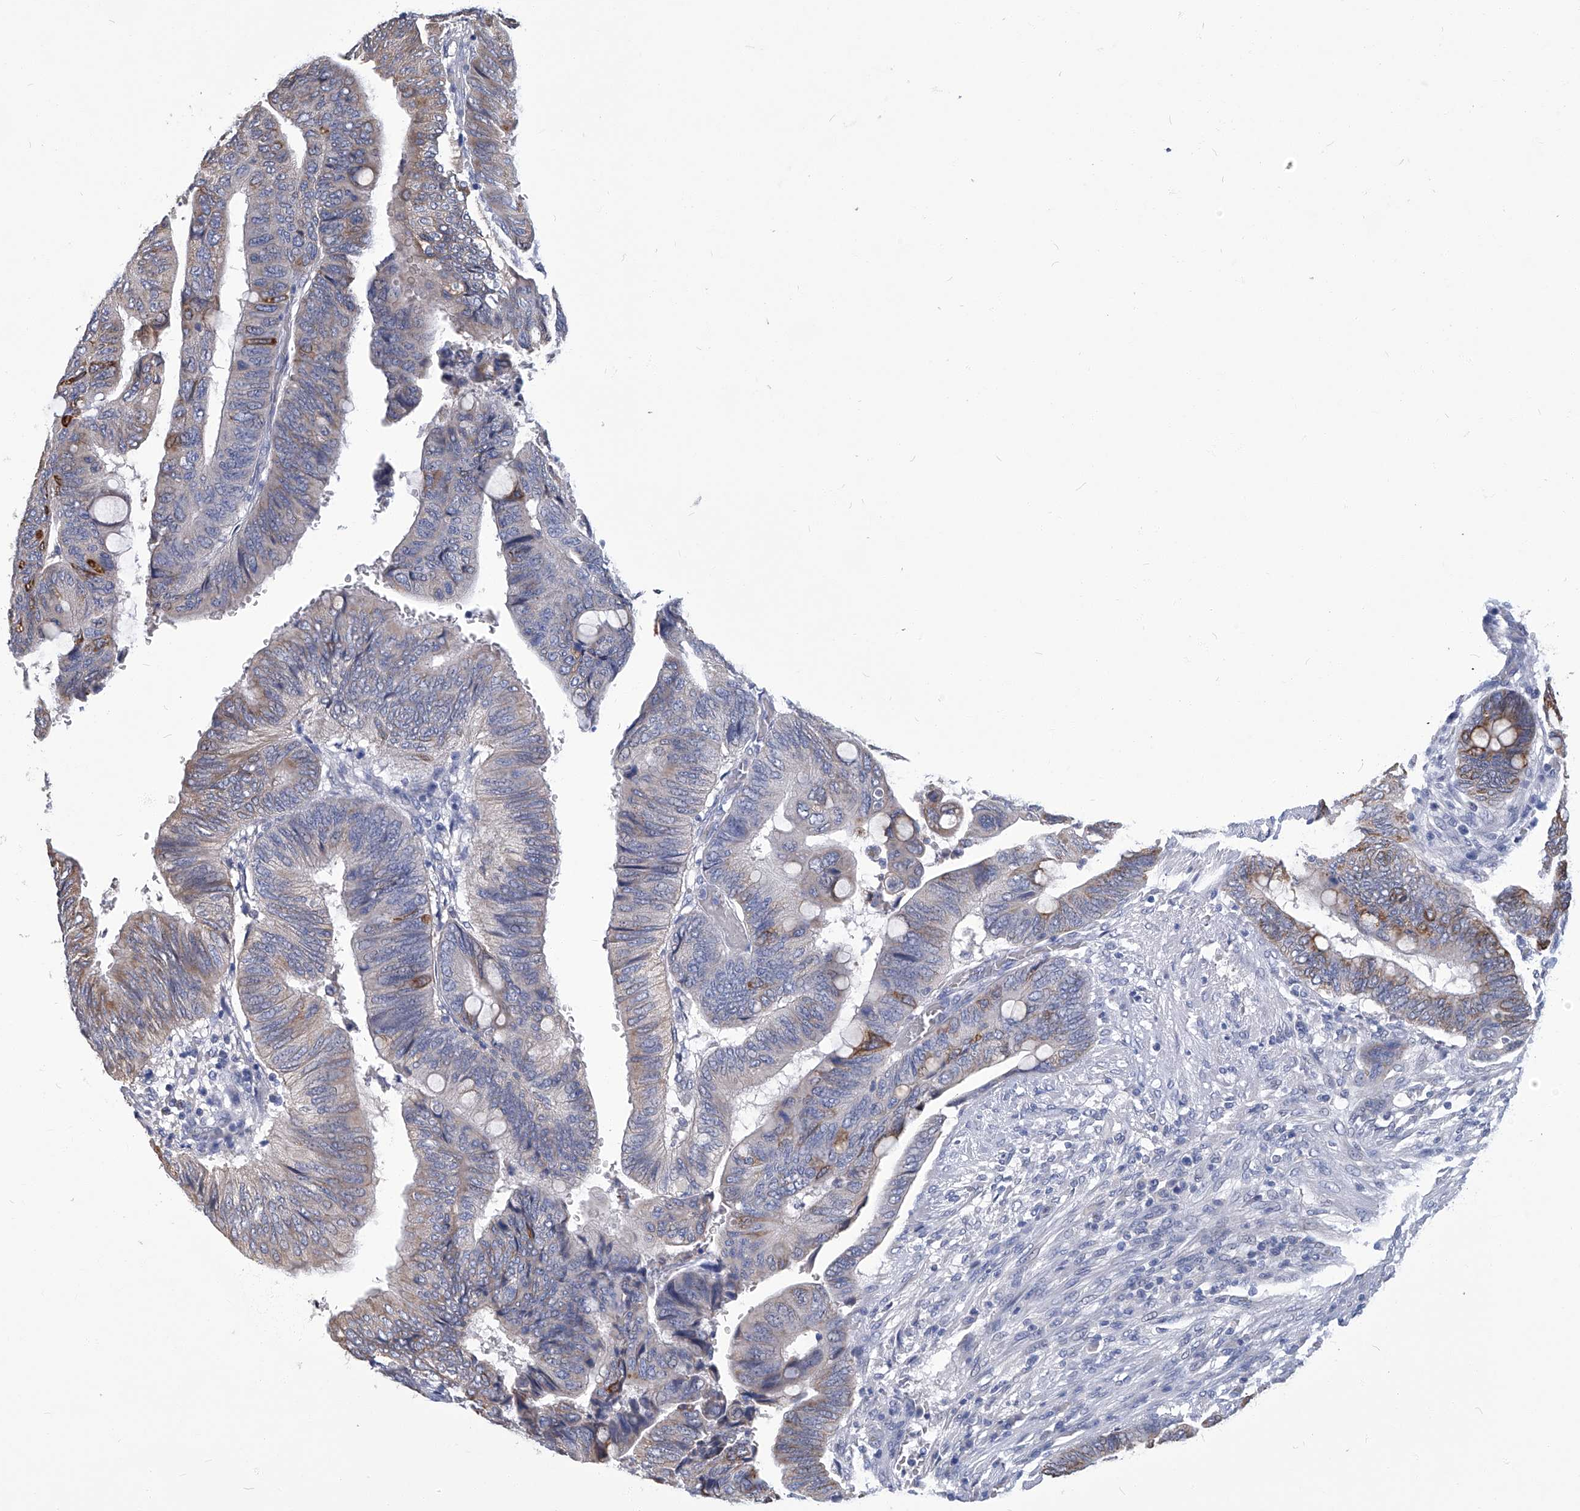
{"staining": {"intensity": "weak", "quantity": "<25%", "location": "cytoplasmic/membranous"}, "tissue": "colorectal cancer", "cell_type": "Tumor cells", "image_type": "cancer", "snomed": [{"axis": "morphology", "description": "Normal tissue, NOS"}, {"axis": "morphology", "description": "Adenocarcinoma, NOS"}, {"axis": "topography", "description": "Rectum"}, {"axis": "topography", "description": "Peripheral nerve tissue"}], "caption": "DAB immunohistochemical staining of human colorectal adenocarcinoma reveals no significant staining in tumor cells.", "gene": "TGFBR1", "patient": {"sex": "male", "age": 92}}